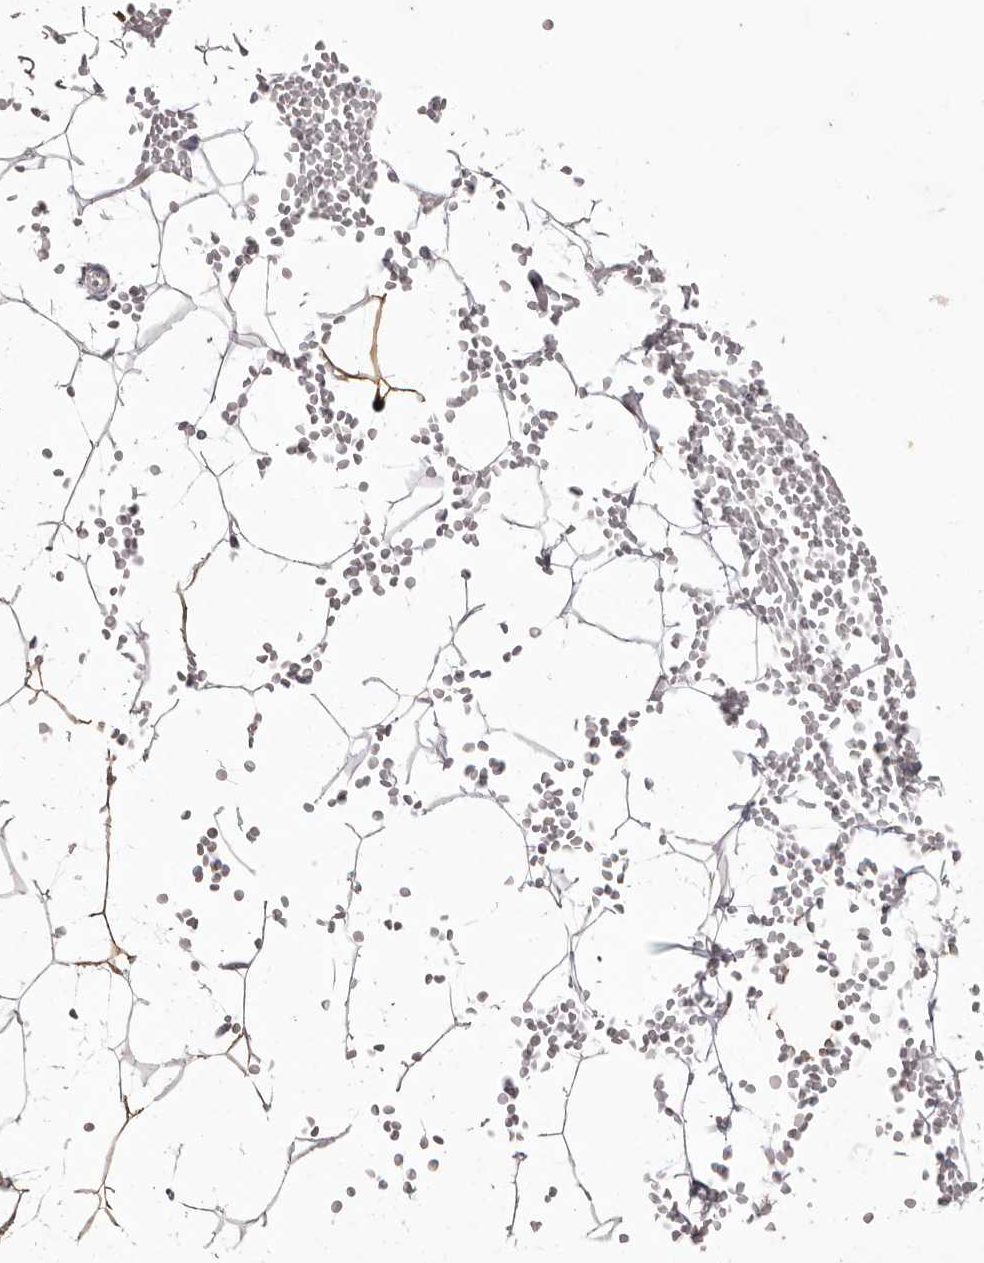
{"staining": {"intensity": "moderate", "quantity": "<25%", "location": "cytoplasmic/membranous"}, "tissue": "adipose tissue", "cell_type": "Adipocytes", "image_type": "normal", "snomed": [{"axis": "morphology", "description": "Normal tissue, NOS"}, {"axis": "topography", "description": "Breast"}], "caption": "Brown immunohistochemical staining in normal human adipose tissue exhibits moderate cytoplasmic/membranous staining in about <25% of adipocytes.", "gene": "GARNL3", "patient": {"sex": "female", "age": 23}}